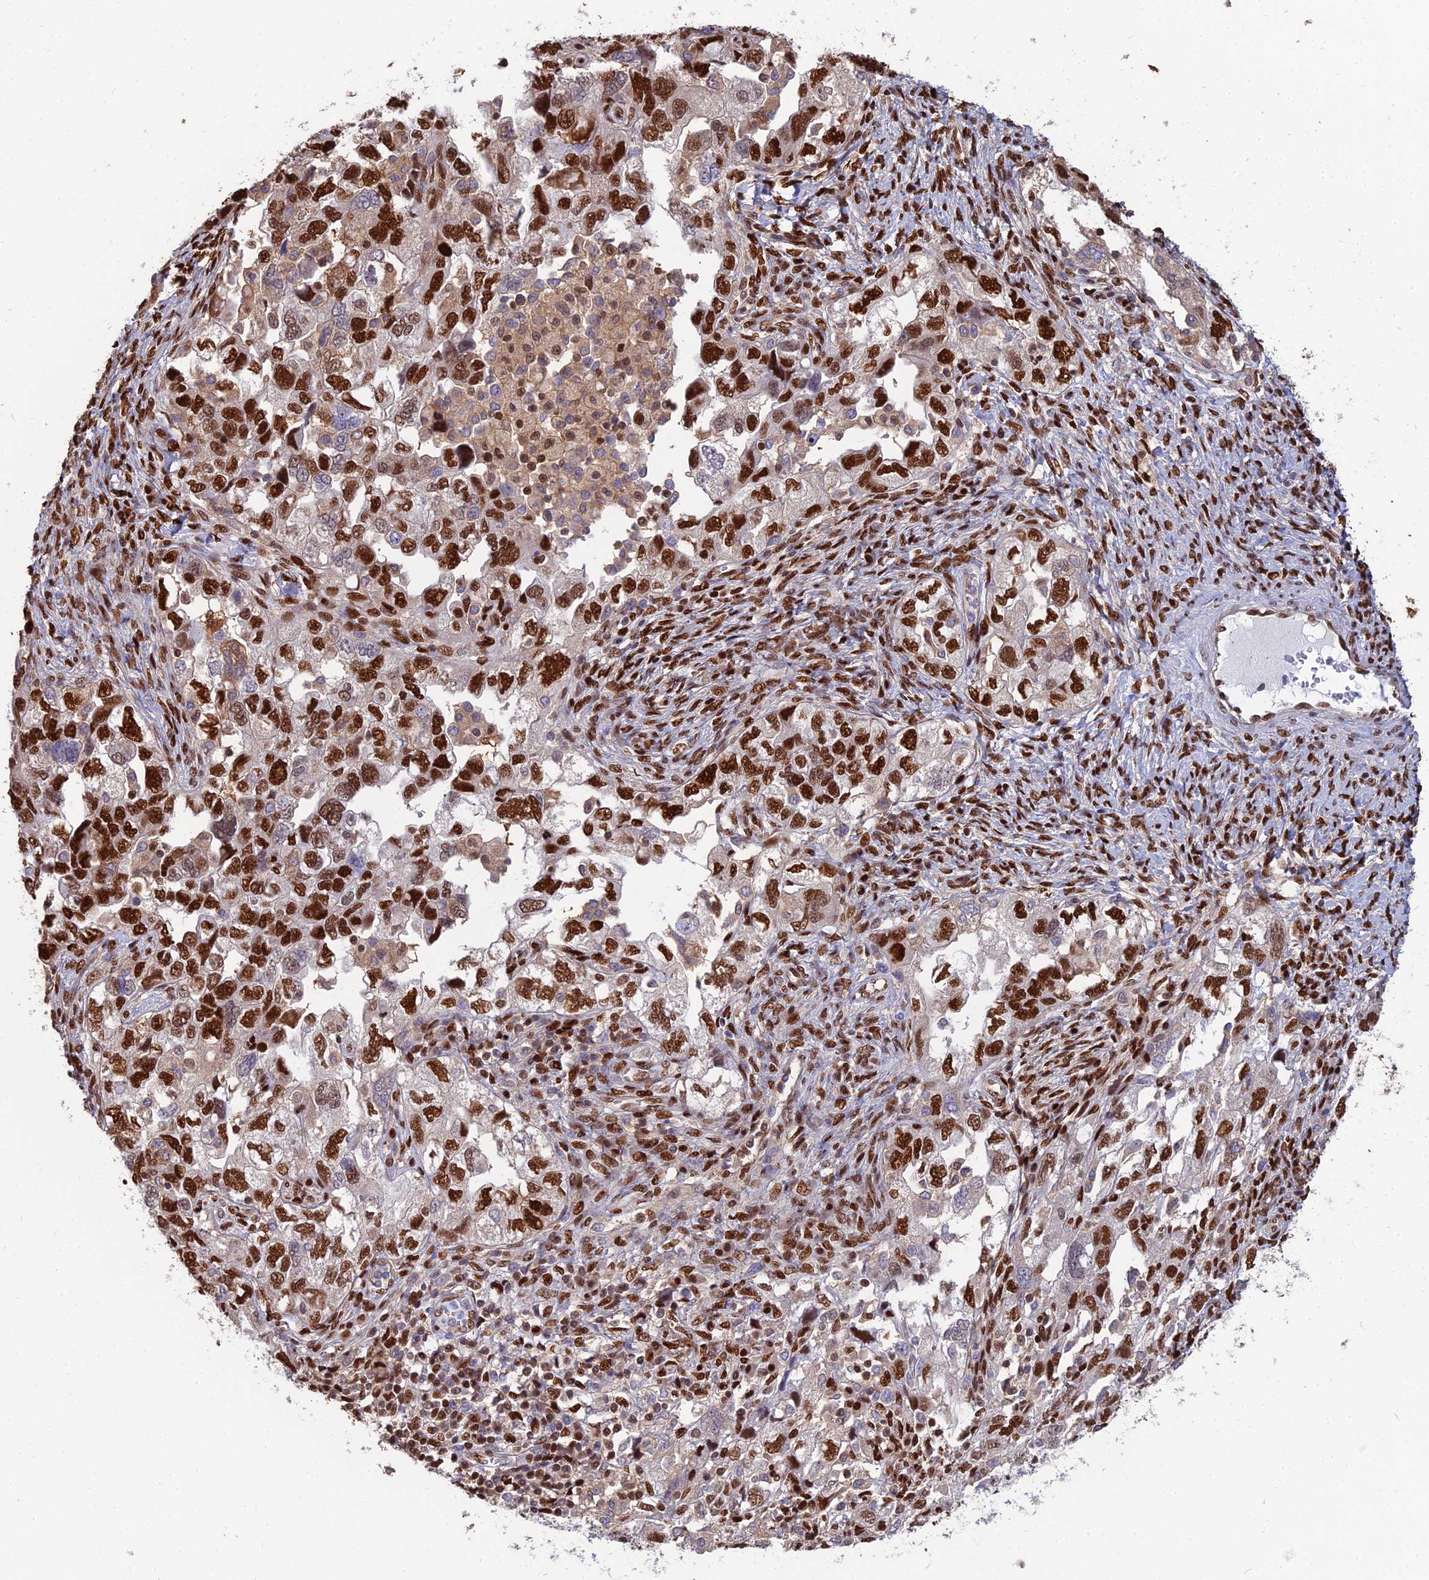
{"staining": {"intensity": "strong", "quantity": ">75%", "location": "nuclear"}, "tissue": "ovarian cancer", "cell_type": "Tumor cells", "image_type": "cancer", "snomed": [{"axis": "morphology", "description": "Carcinoma, NOS"}, {"axis": "morphology", "description": "Cystadenocarcinoma, serous, NOS"}, {"axis": "topography", "description": "Ovary"}], "caption": "An image of human ovarian cancer stained for a protein demonstrates strong nuclear brown staining in tumor cells.", "gene": "DNPEP", "patient": {"sex": "female", "age": 69}}